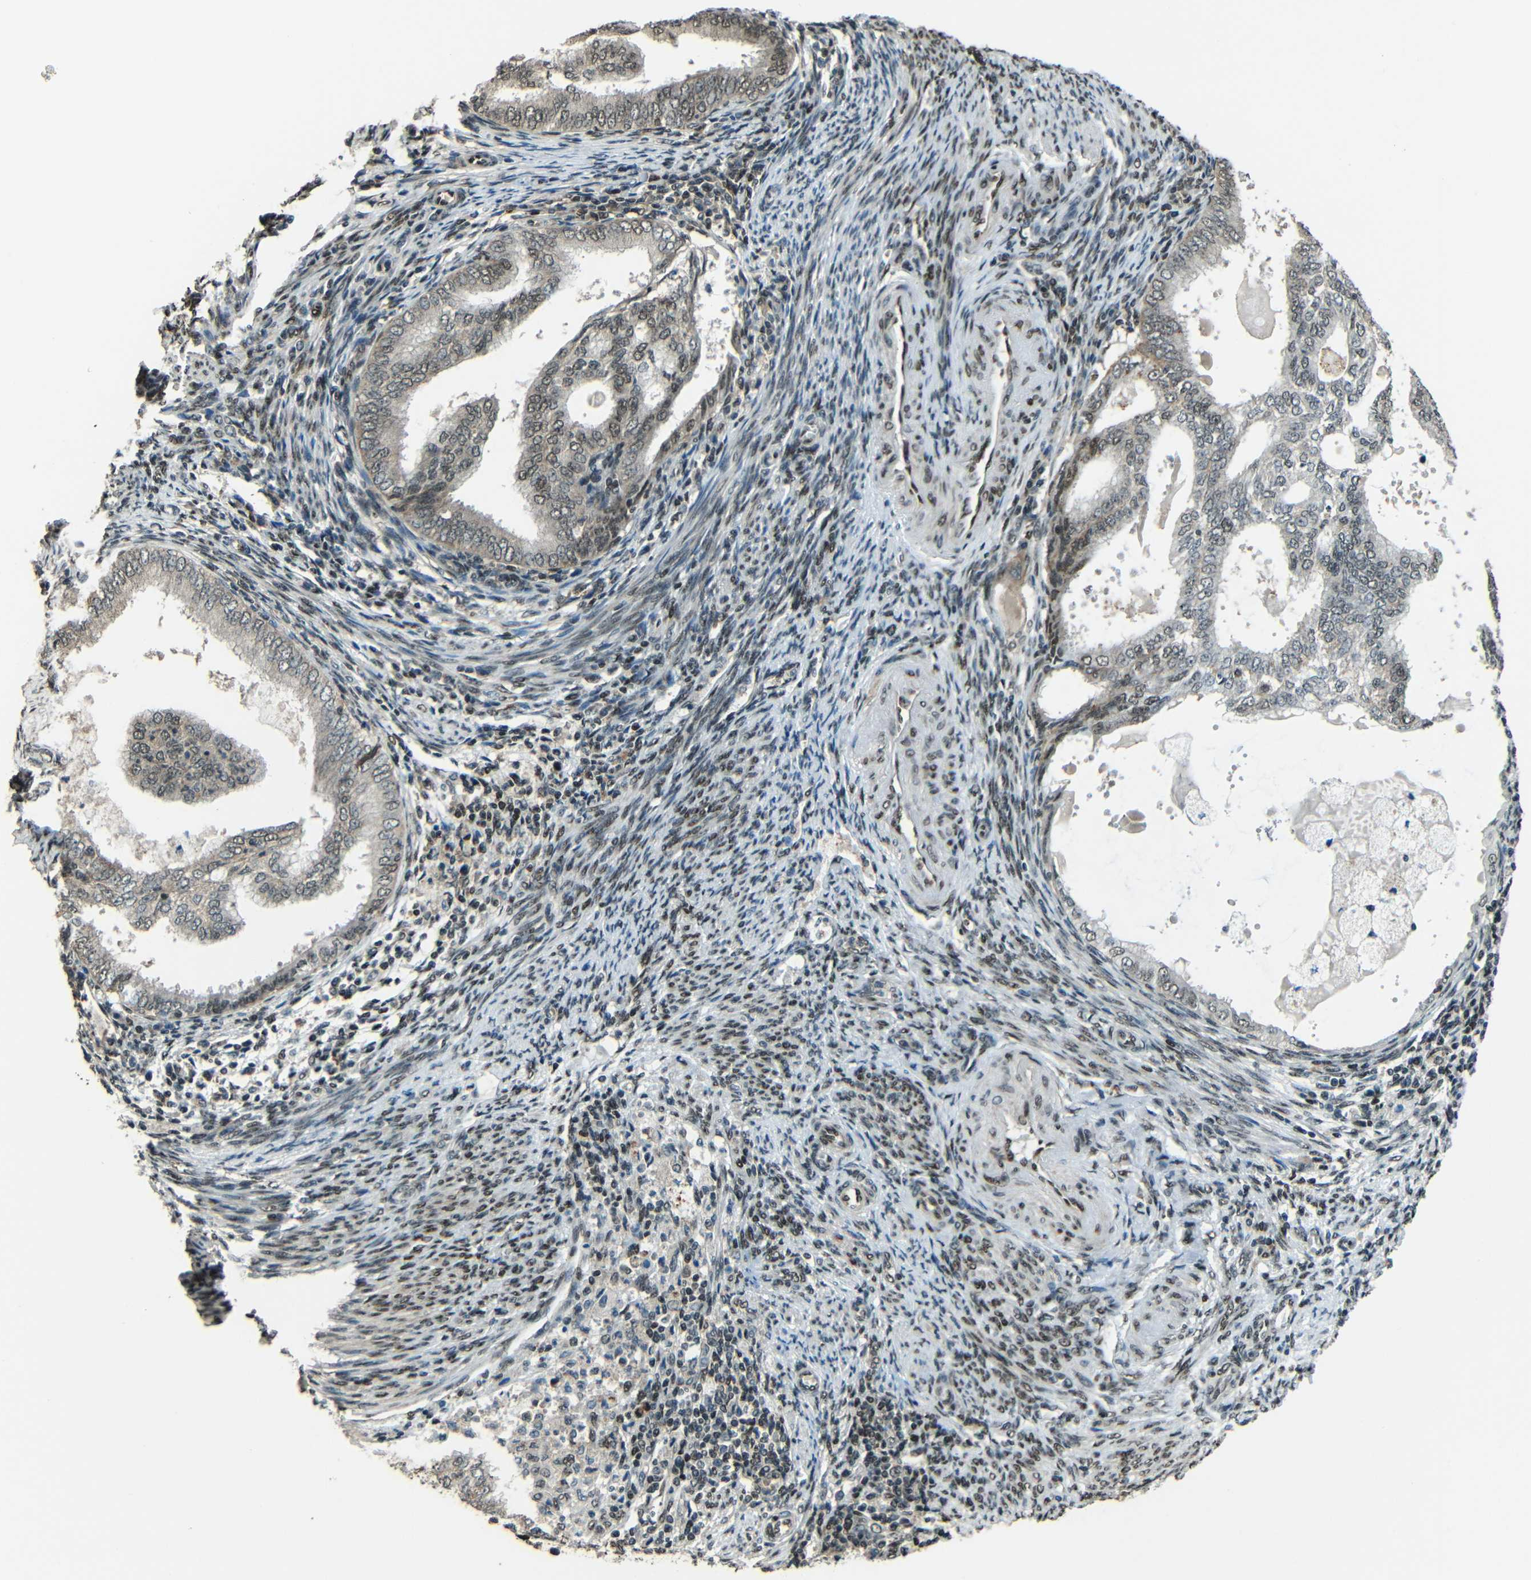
{"staining": {"intensity": "weak", "quantity": "<25%", "location": "nuclear"}, "tissue": "endometrial cancer", "cell_type": "Tumor cells", "image_type": "cancer", "snomed": [{"axis": "morphology", "description": "Adenocarcinoma, NOS"}, {"axis": "topography", "description": "Endometrium"}], "caption": "High power microscopy photomicrograph of an IHC micrograph of adenocarcinoma (endometrial), revealing no significant expression in tumor cells.", "gene": "PSIP1", "patient": {"sex": "female", "age": 58}}